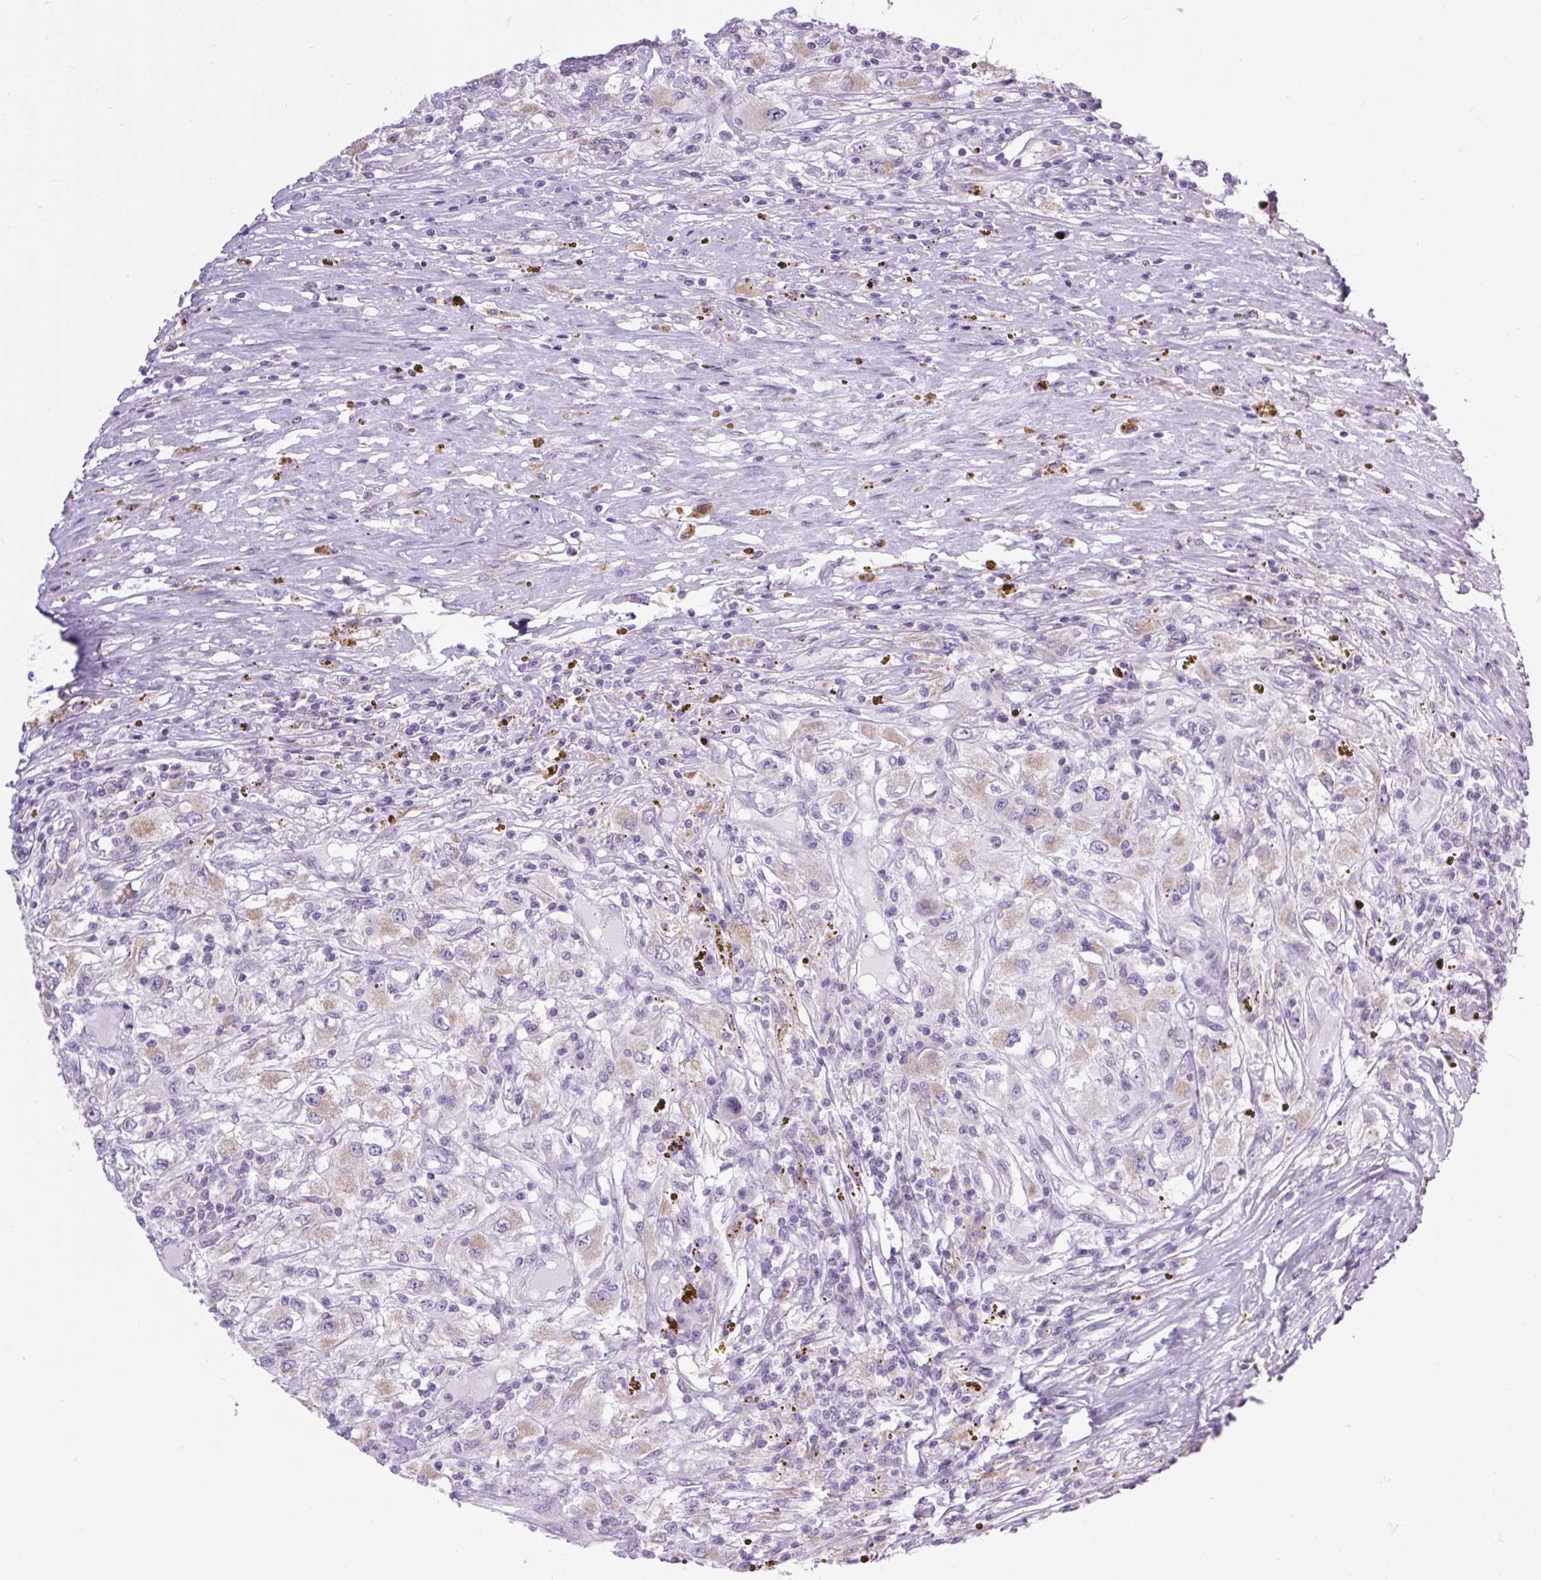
{"staining": {"intensity": "weak", "quantity": "25%-75%", "location": "cytoplasmic/membranous"}, "tissue": "renal cancer", "cell_type": "Tumor cells", "image_type": "cancer", "snomed": [{"axis": "morphology", "description": "Adenocarcinoma, NOS"}, {"axis": "topography", "description": "Kidney"}], "caption": "A high-resolution micrograph shows immunohistochemistry staining of renal cancer, which reveals weak cytoplasmic/membranous positivity in about 25%-75% of tumor cells.", "gene": "RNASE10", "patient": {"sex": "female", "age": 67}}